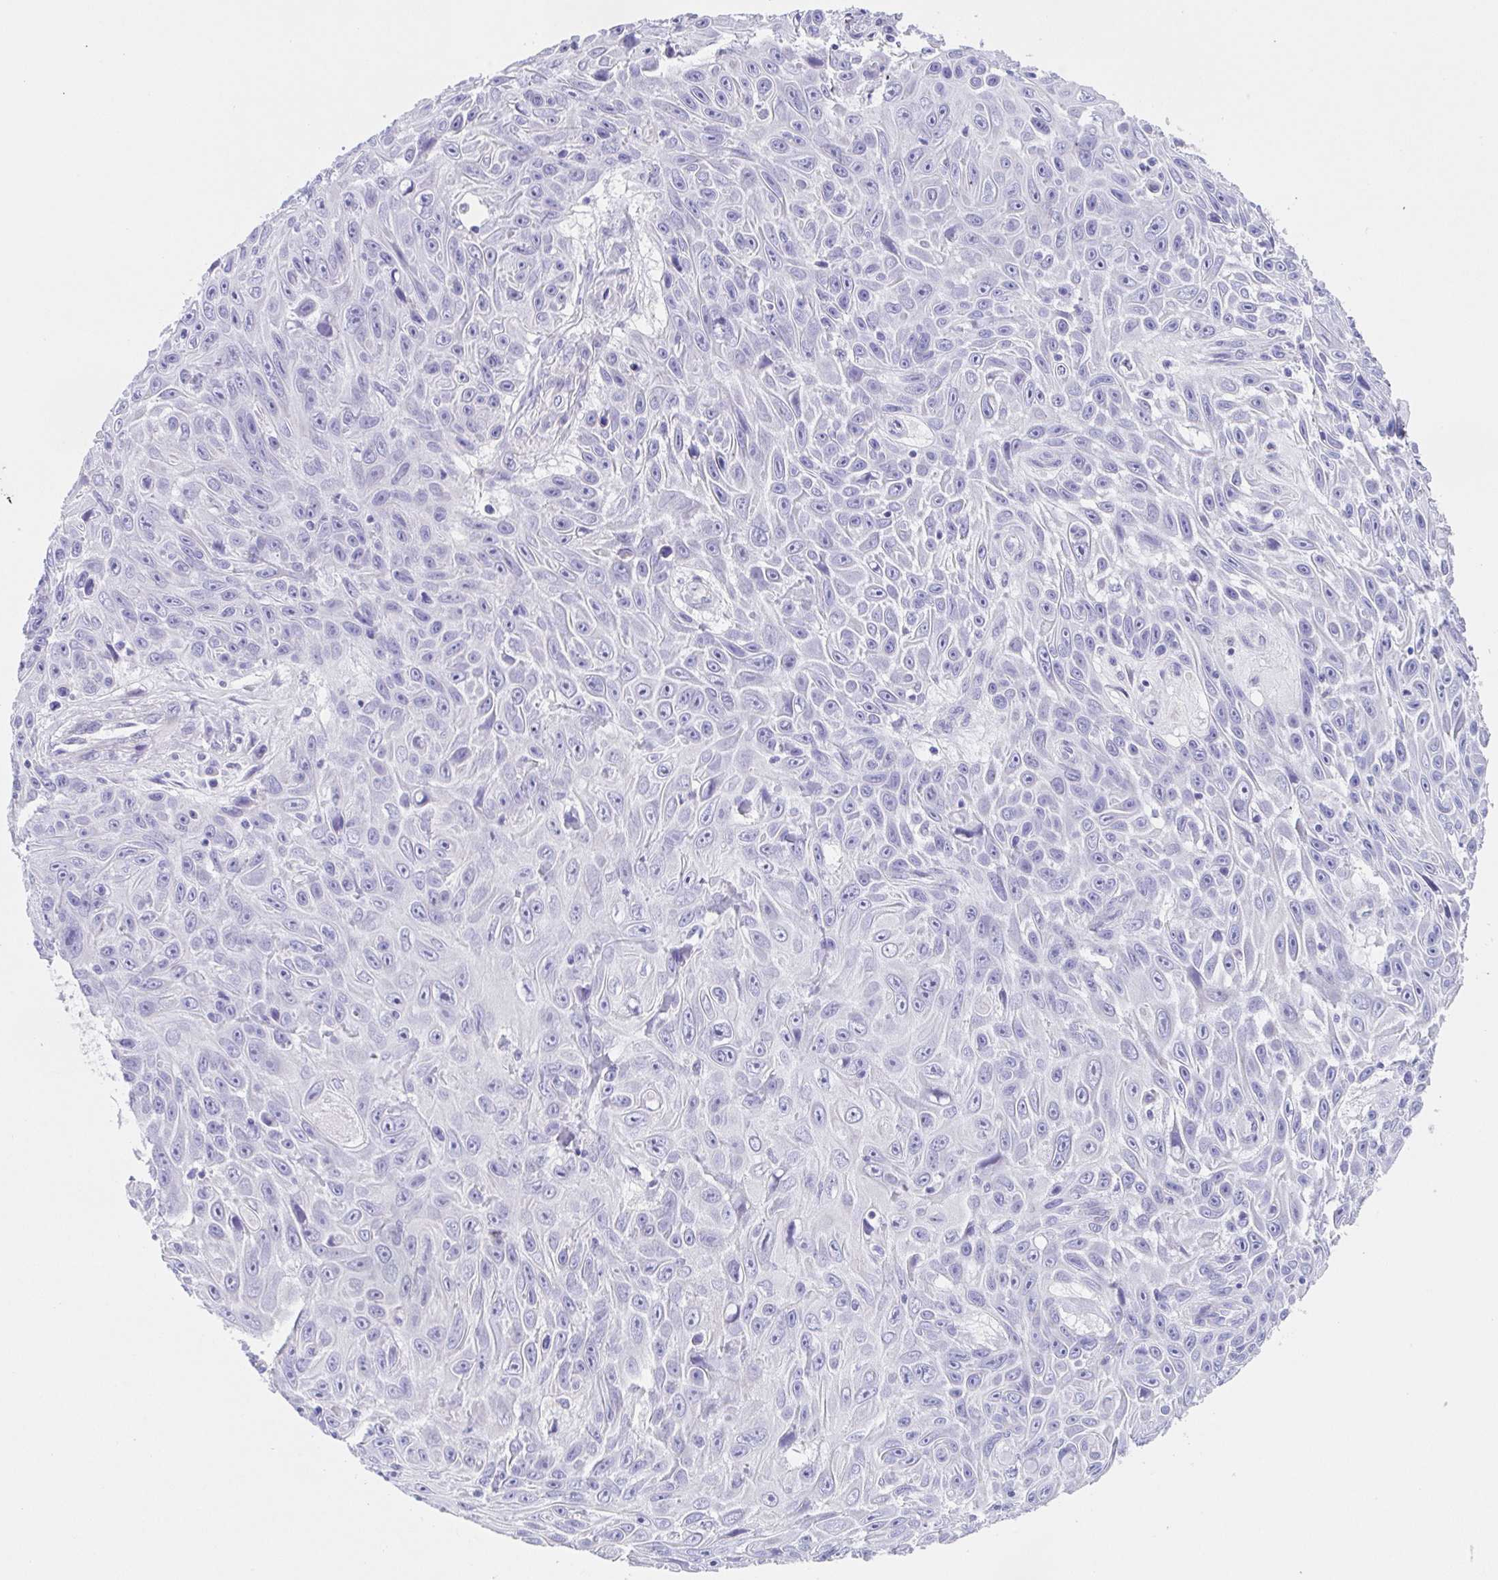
{"staining": {"intensity": "negative", "quantity": "none", "location": "none"}, "tissue": "skin cancer", "cell_type": "Tumor cells", "image_type": "cancer", "snomed": [{"axis": "morphology", "description": "Squamous cell carcinoma, NOS"}, {"axis": "topography", "description": "Skin"}], "caption": "The IHC image has no significant staining in tumor cells of skin cancer tissue.", "gene": "SCG3", "patient": {"sex": "male", "age": 82}}